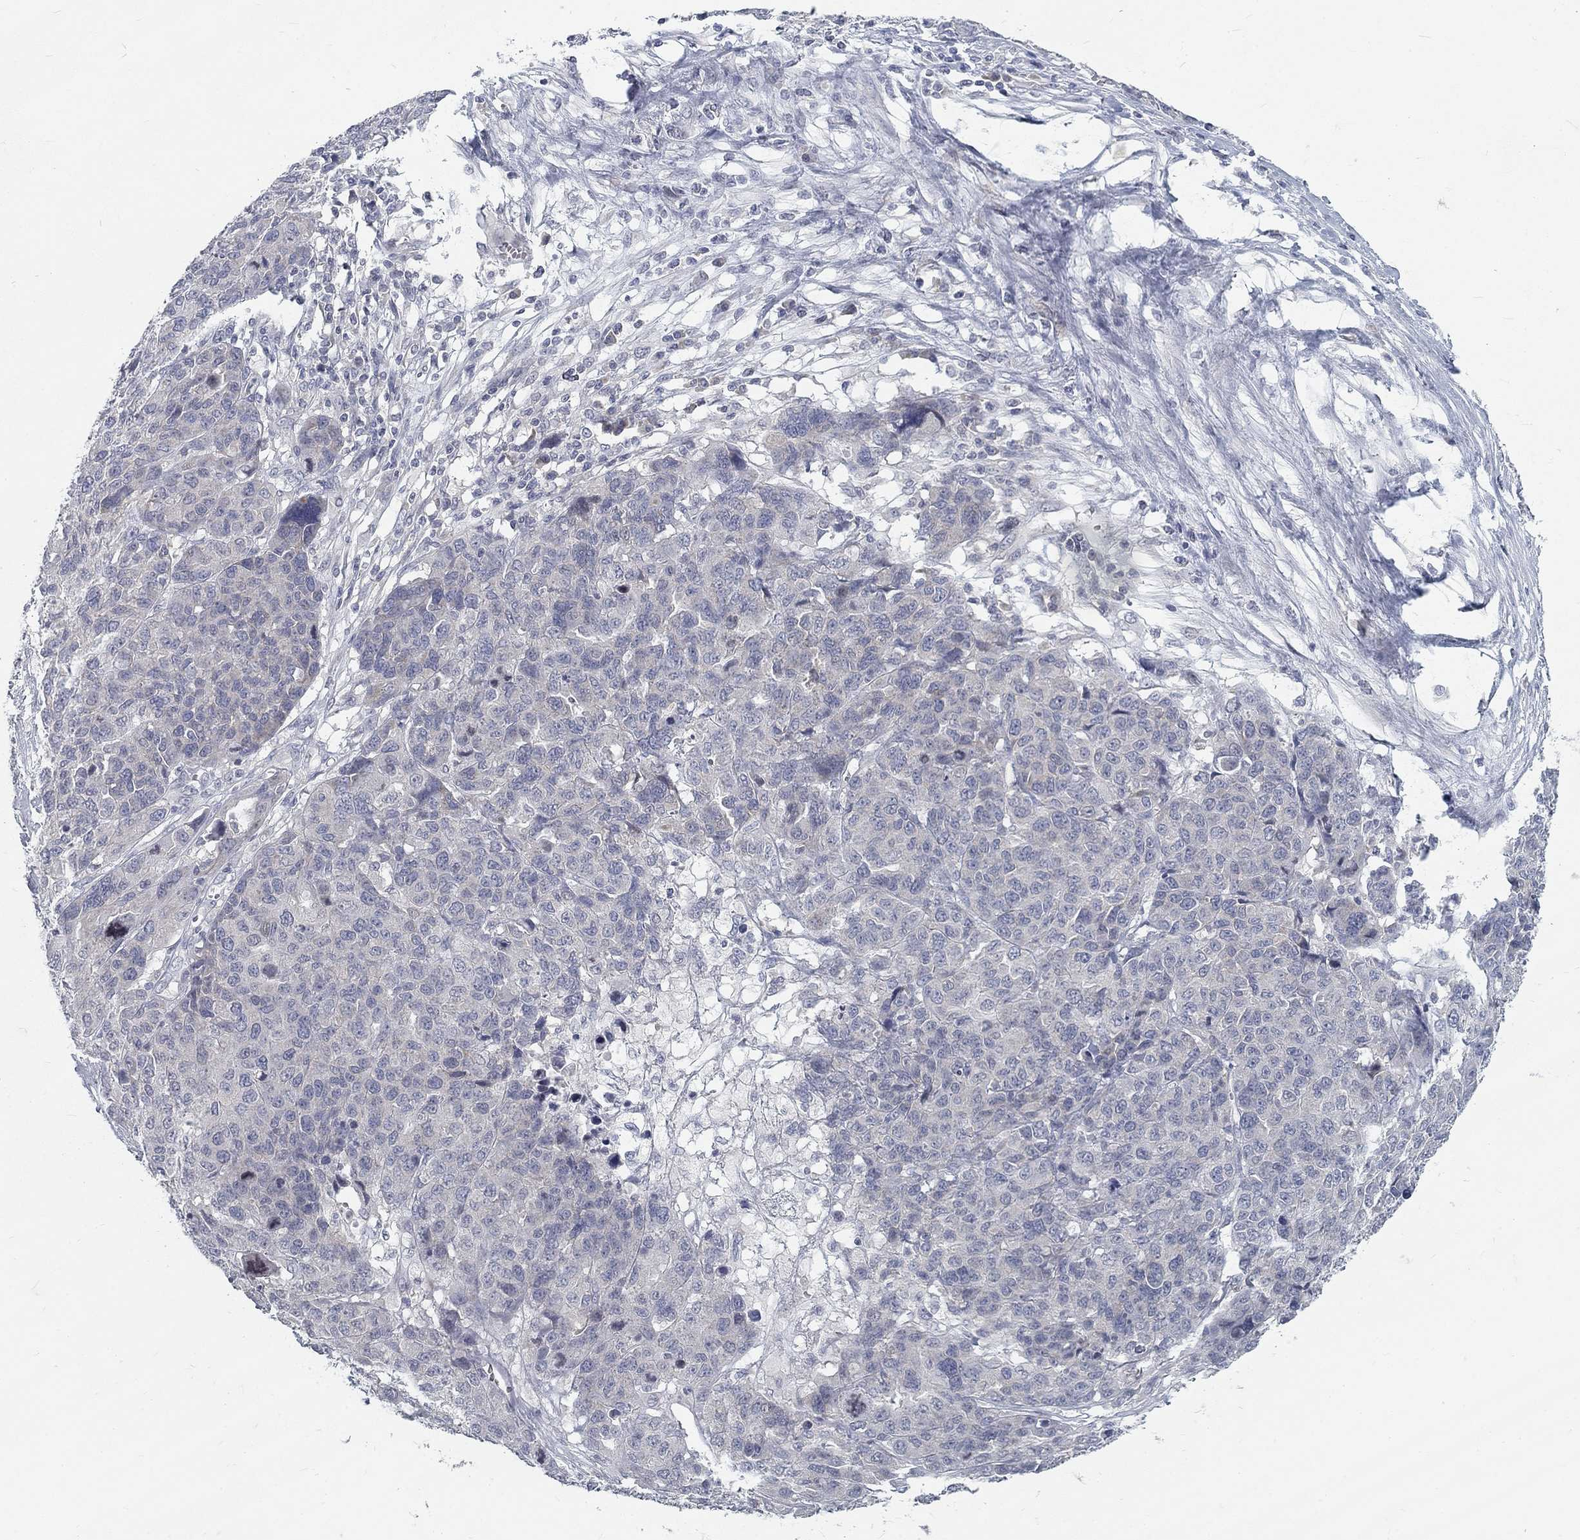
{"staining": {"intensity": "negative", "quantity": "none", "location": "none"}, "tissue": "ovarian cancer", "cell_type": "Tumor cells", "image_type": "cancer", "snomed": [{"axis": "morphology", "description": "Cystadenocarcinoma, serous, NOS"}, {"axis": "topography", "description": "Ovary"}], "caption": "Micrograph shows no significant protein staining in tumor cells of ovarian cancer (serous cystadenocarcinoma). The staining is performed using DAB brown chromogen with nuclei counter-stained in using hematoxylin.", "gene": "ATP1A3", "patient": {"sex": "female", "age": 87}}